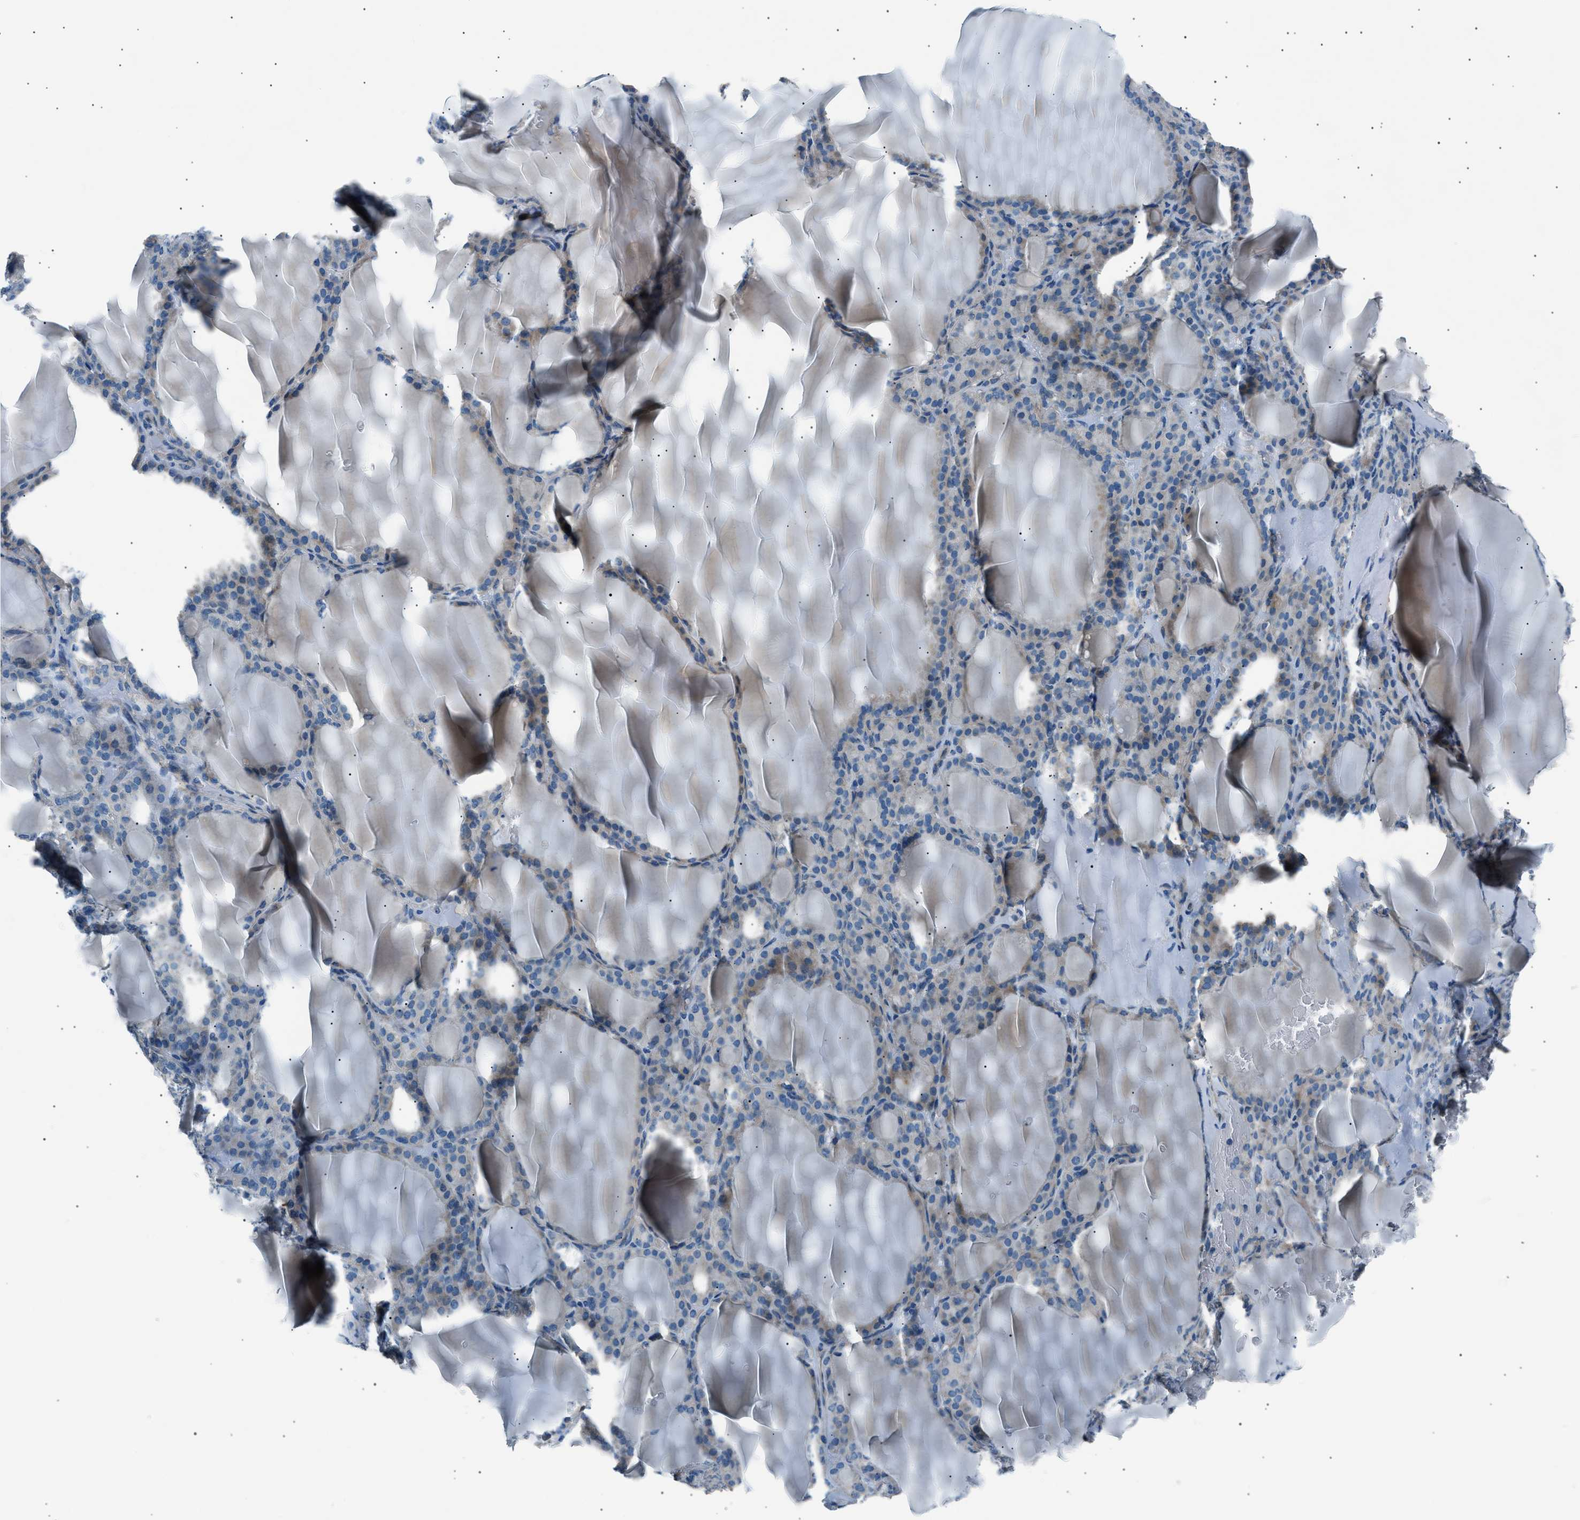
{"staining": {"intensity": "weak", "quantity": "<25%", "location": "cytoplasmic/membranous"}, "tissue": "thyroid gland", "cell_type": "Glandular cells", "image_type": "normal", "snomed": [{"axis": "morphology", "description": "Normal tissue, NOS"}, {"axis": "topography", "description": "Thyroid gland"}], "caption": "Protein analysis of unremarkable thyroid gland exhibits no significant staining in glandular cells. (DAB immunohistochemistry (IHC) visualized using brightfield microscopy, high magnification).", "gene": "LRRC37B", "patient": {"sex": "female", "age": 28}}